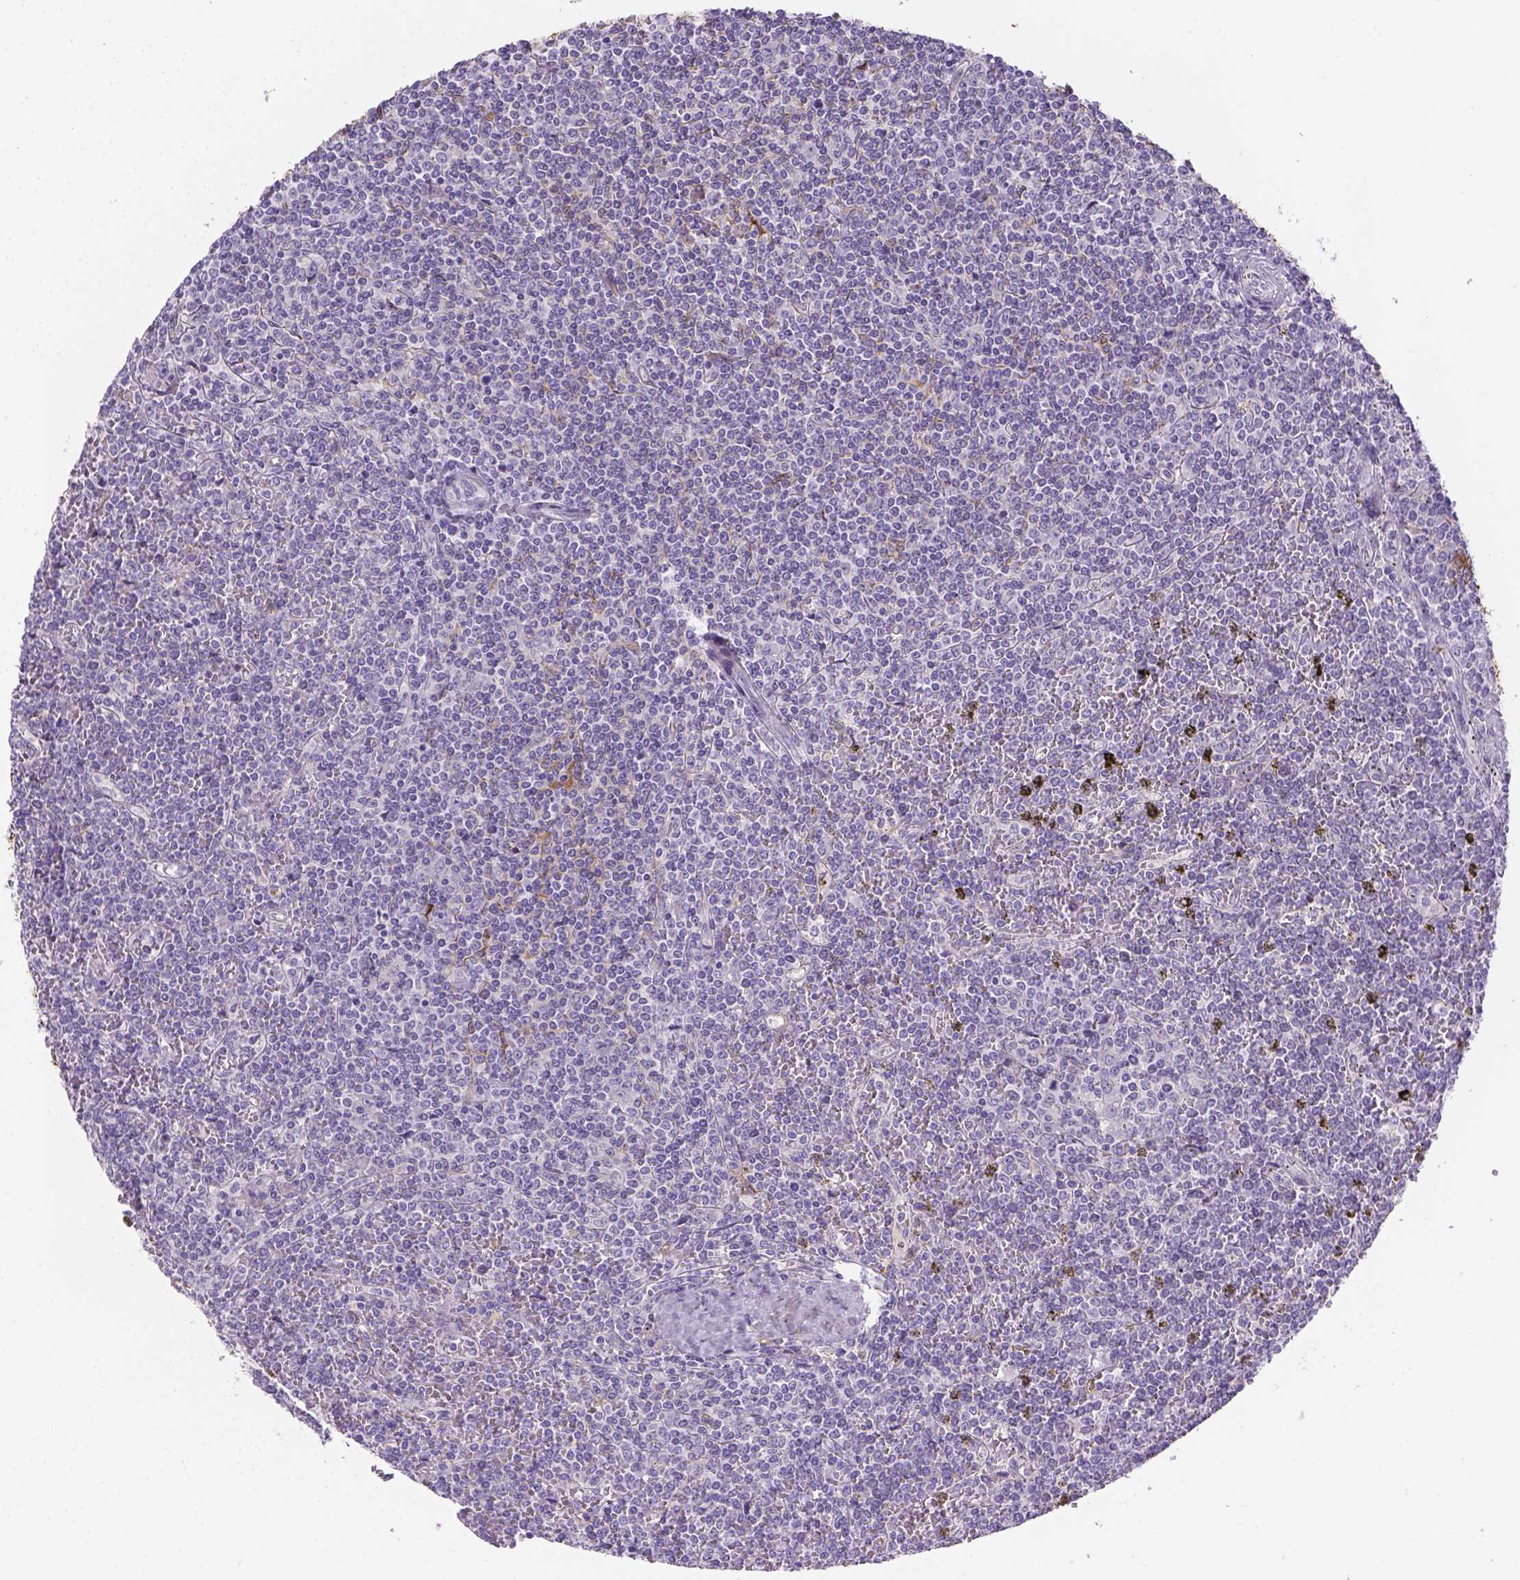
{"staining": {"intensity": "negative", "quantity": "none", "location": "none"}, "tissue": "lymphoma", "cell_type": "Tumor cells", "image_type": "cancer", "snomed": [{"axis": "morphology", "description": "Malignant lymphoma, non-Hodgkin's type, Low grade"}, {"axis": "topography", "description": "Spleen"}], "caption": "The image exhibits no staining of tumor cells in malignant lymphoma, non-Hodgkin's type (low-grade).", "gene": "CACNB1", "patient": {"sex": "female", "age": 19}}